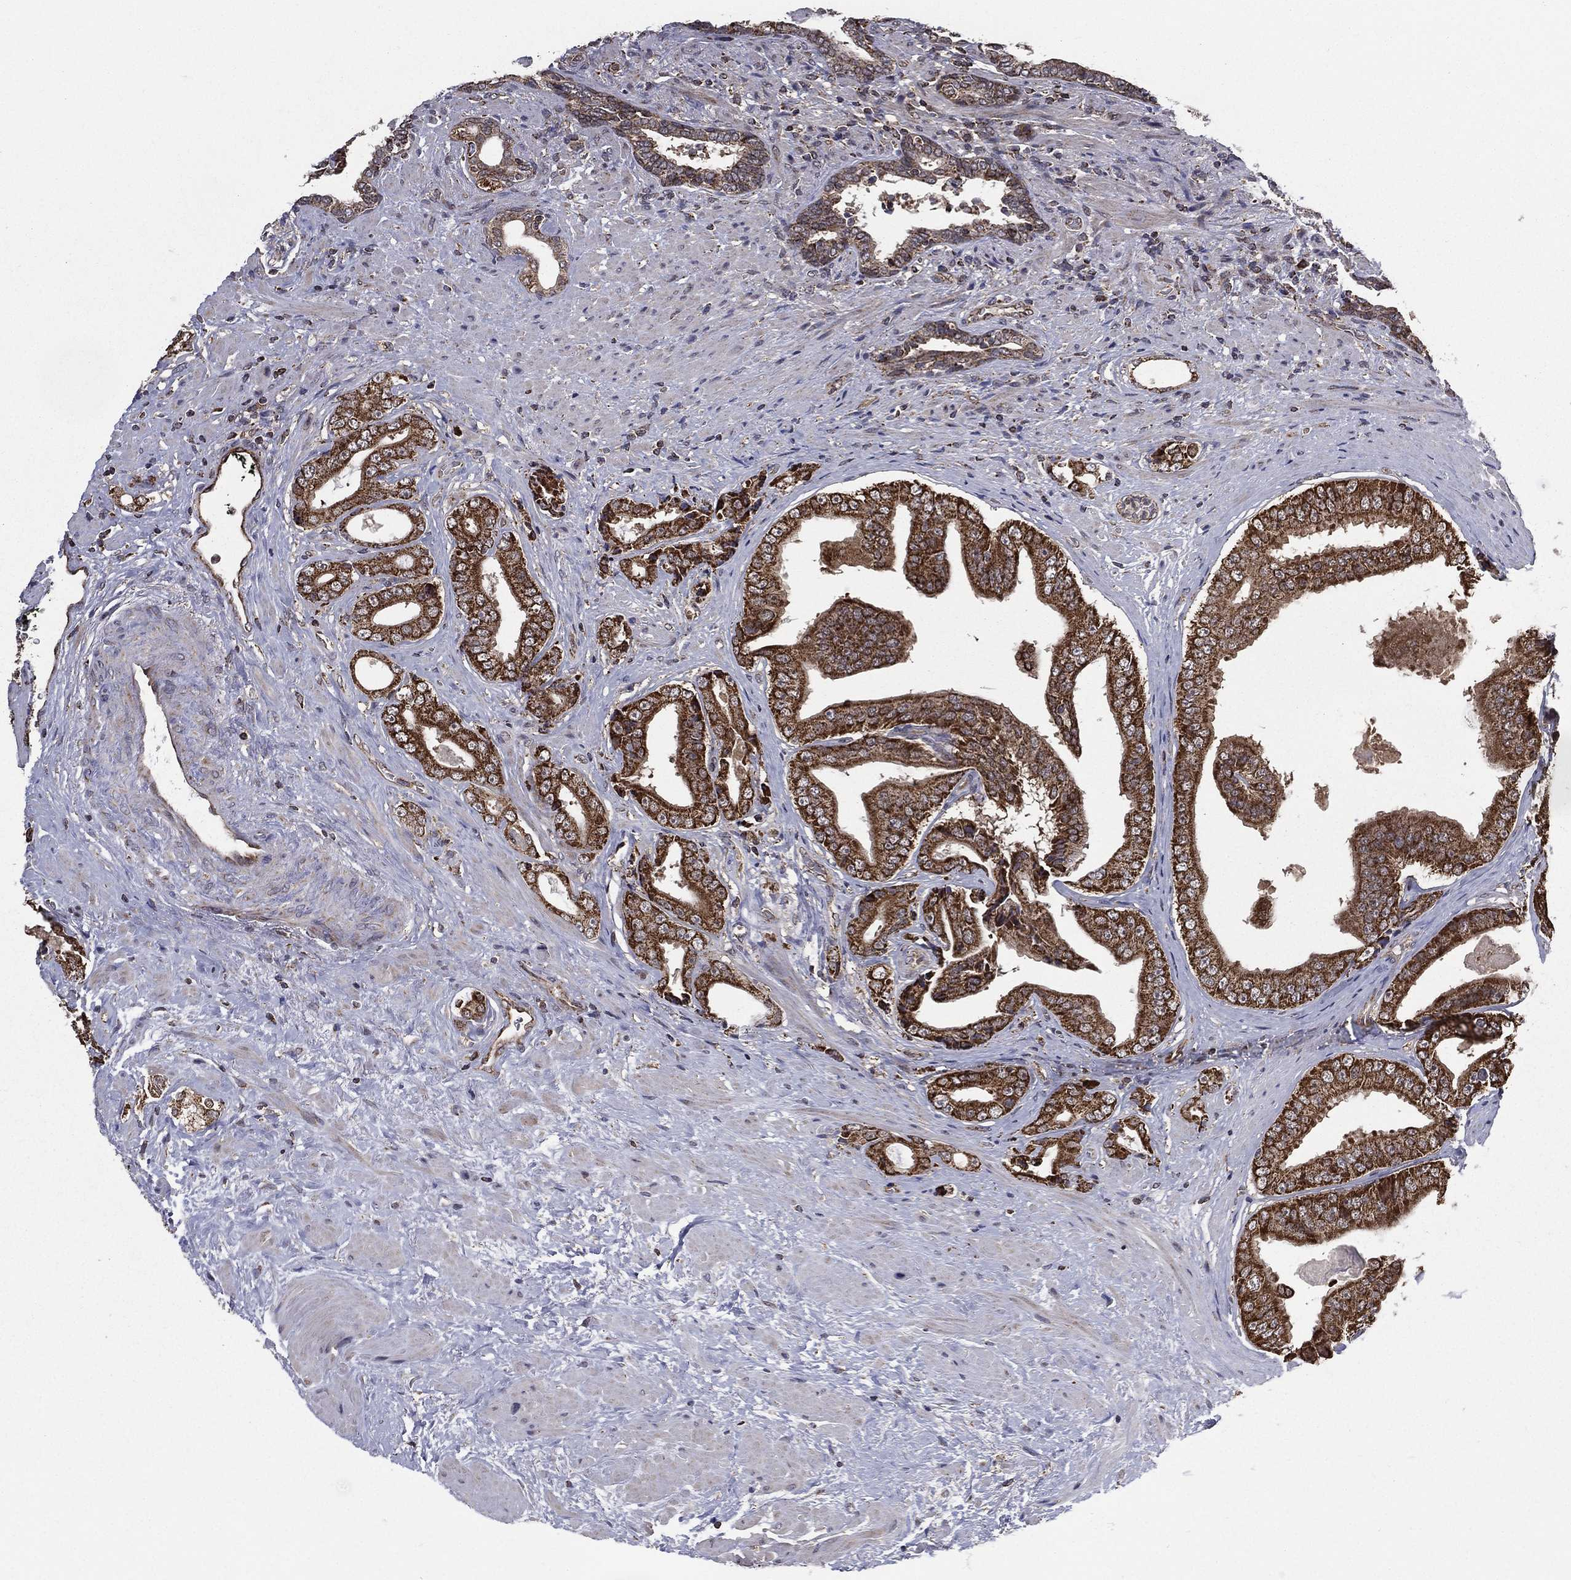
{"staining": {"intensity": "strong", "quantity": ">75%", "location": "cytoplasmic/membranous"}, "tissue": "prostate cancer", "cell_type": "Tumor cells", "image_type": "cancer", "snomed": [{"axis": "morphology", "description": "Adenocarcinoma, Low grade"}, {"axis": "topography", "description": "Prostate and seminal vesicle, NOS"}], "caption": "Prostate low-grade adenocarcinoma stained with a protein marker shows strong staining in tumor cells.", "gene": "RIGI", "patient": {"sex": "male", "age": 61}}